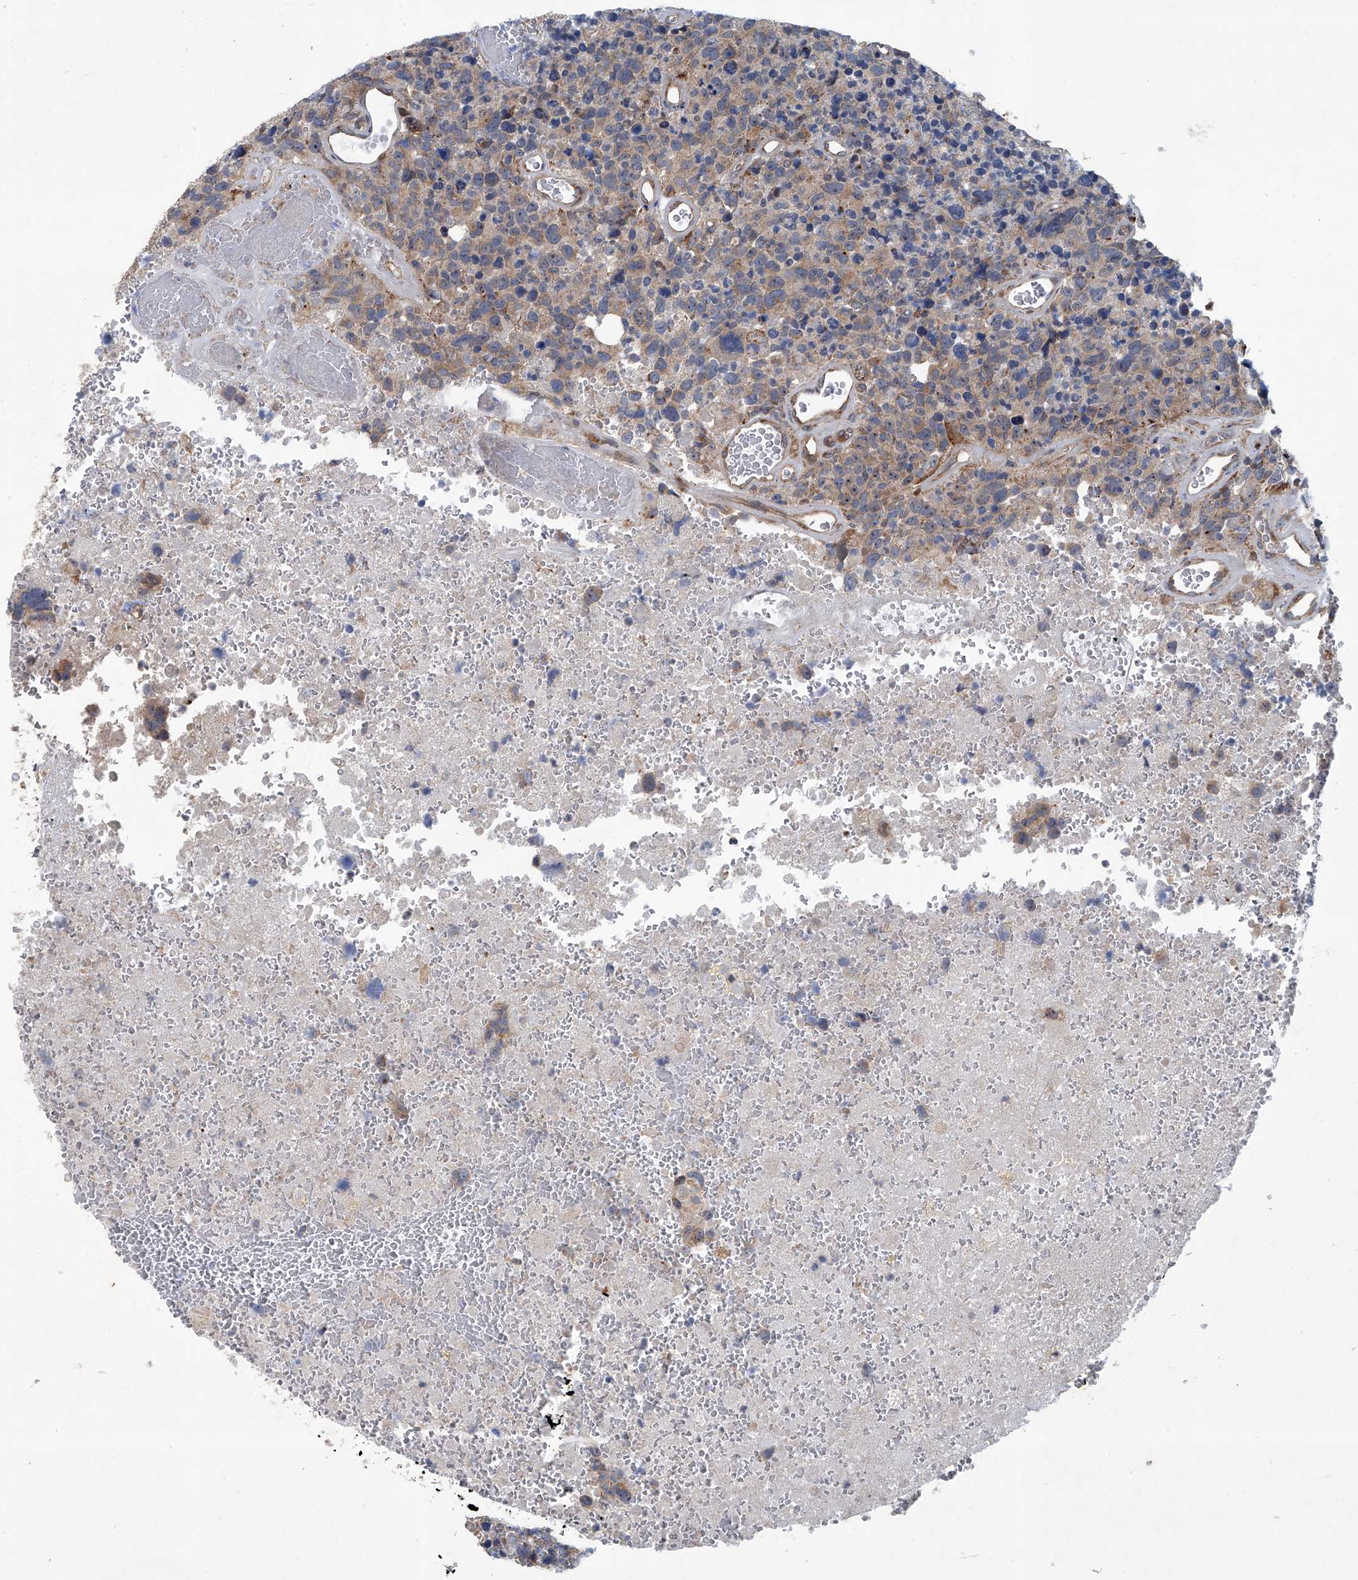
{"staining": {"intensity": "weak", "quantity": ">75%", "location": "cytoplasmic/membranous"}, "tissue": "glioma", "cell_type": "Tumor cells", "image_type": "cancer", "snomed": [{"axis": "morphology", "description": "Glioma, malignant, High grade"}, {"axis": "topography", "description": "Brain"}], "caption": "An image showing weak cytoplasmic/membranous expression in about >75% of tumor cells in glioma, as visualized by brown immunohistochemical staining.", "gene": "GPR132", "patient": {"sex": "male", "age": 69}}